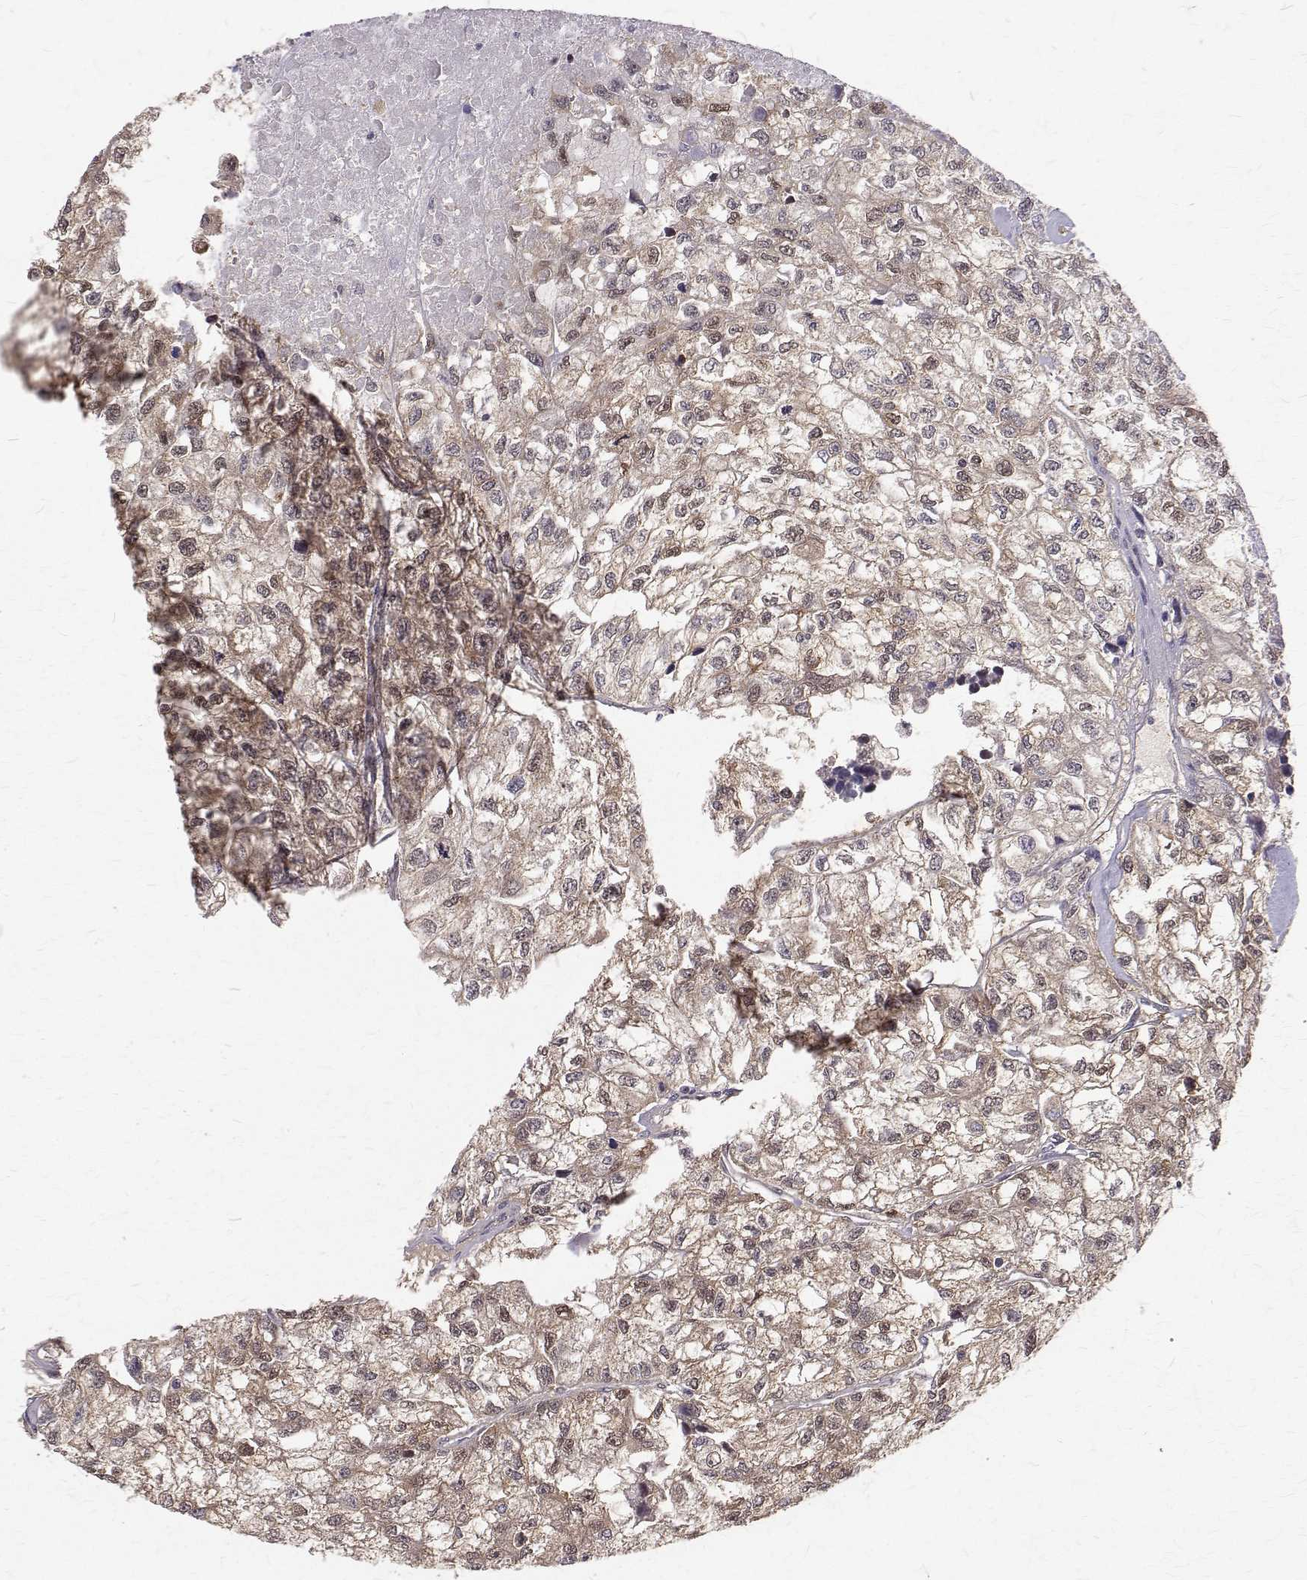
{"staining": {"intensity": "weak", "quantity": ">75%", "location": "cytoplasmic/membranous,nuclear"}, "tissue": "renal cancer", "cell_type": "Tumor cells", "image_type": "cancer", "snomed": [{"axis": "morphology", "description": "Adenocarcinoma, NOS"}, {"axis": "topography", "description": "Kidney"}], "caption": "IHC staining of renal adenocarcinoma, which demonstrates low levels of weak cytoplasmic/membranous and nuclear positivity in approximately >75% of tumor cells indicating weak cytoplasmic/membranous and nuclear protein positivity. The staining was performed using DAB (brown) for protein detection and nuclei were counterstained in hematoxylin (blue).", "gene": "NIF3L1", "patient": {"sex": "male", "age": 56}}